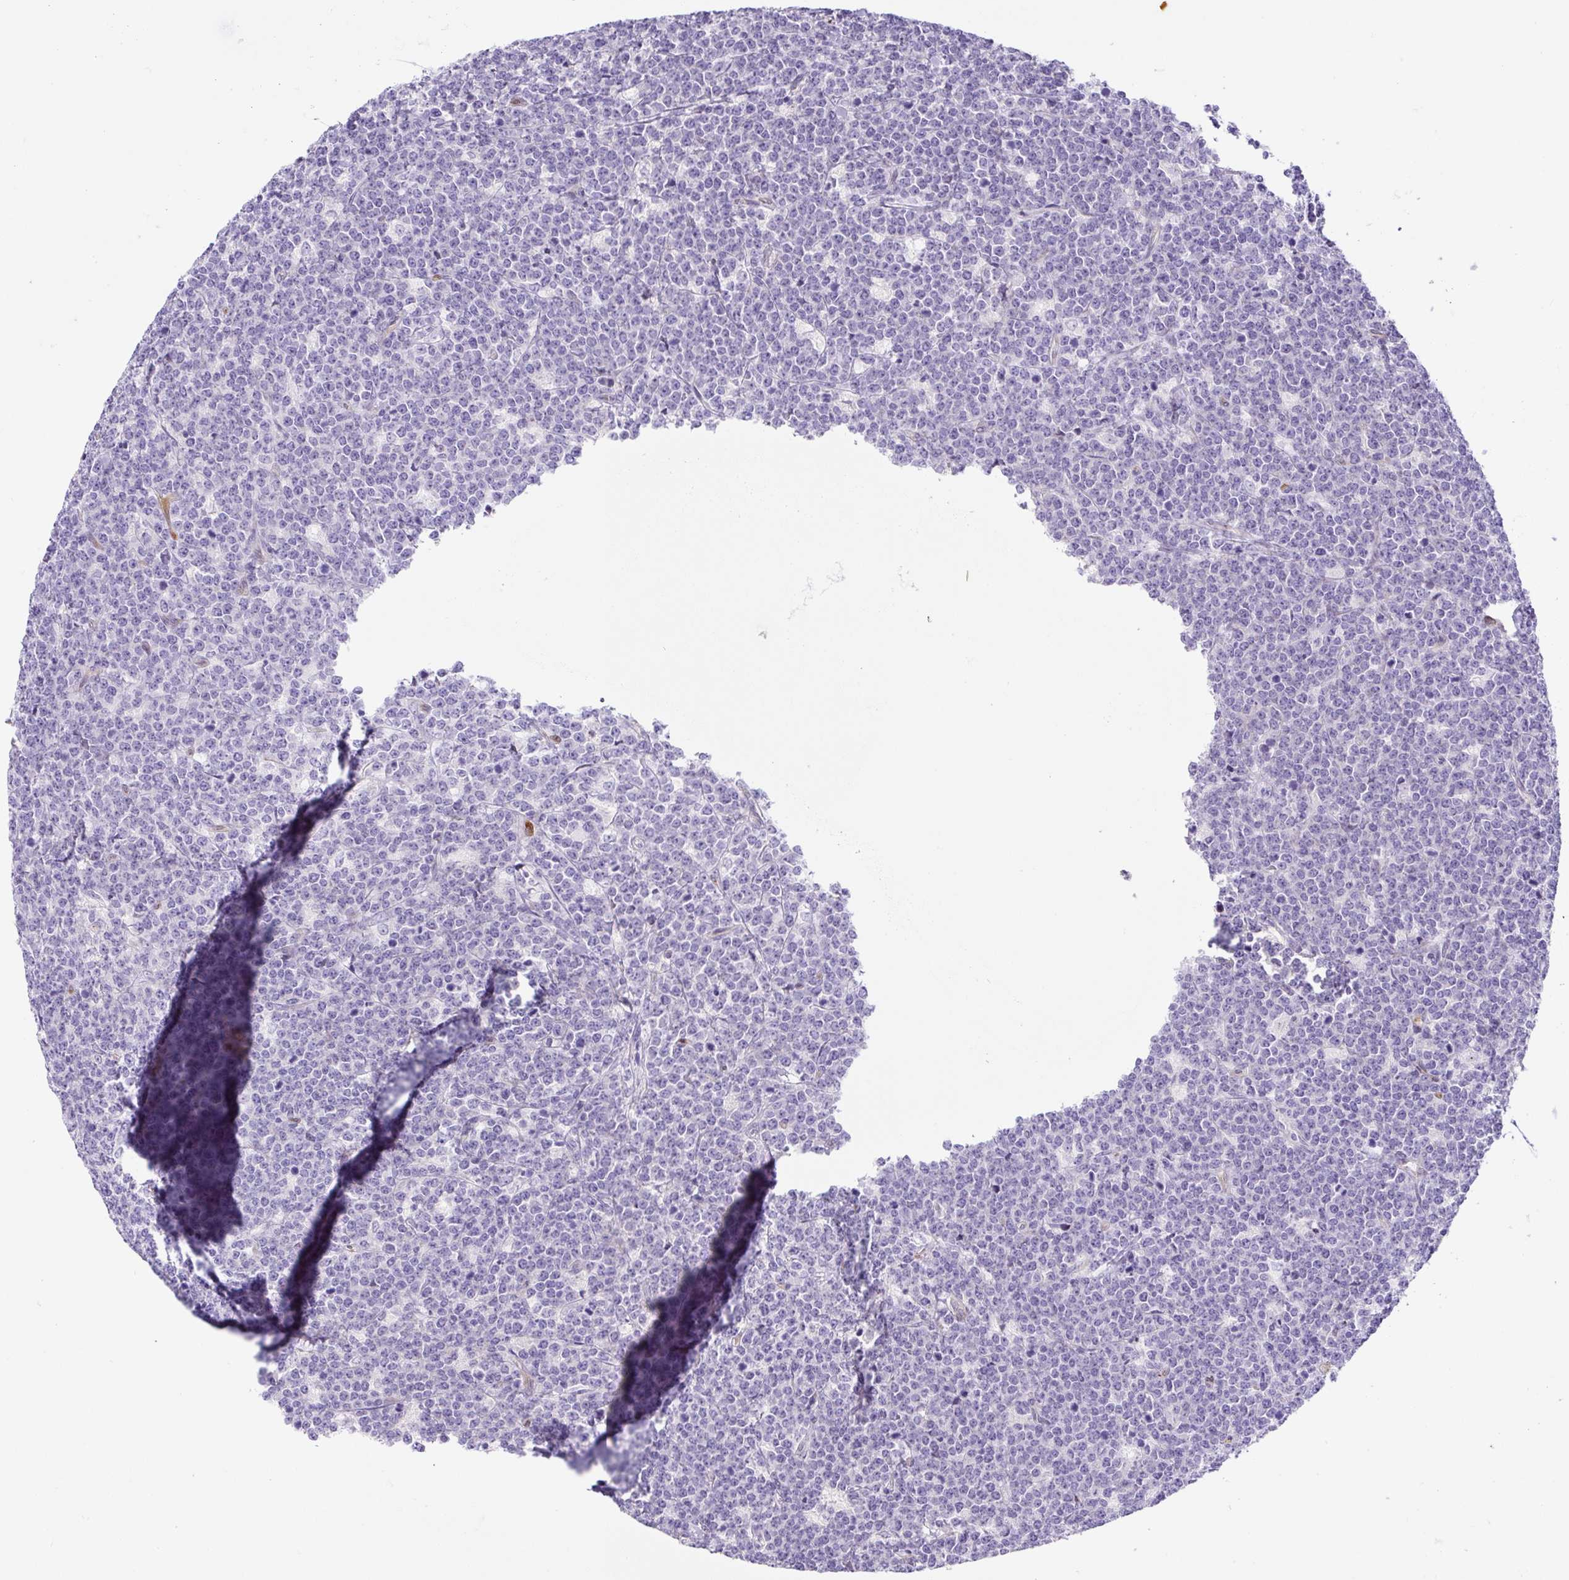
{"staining": {"intensity": "negative", "quantity": "none", "location": "none"}, "tissue": "lymphoma", "cell_type": "Tumor cells", "image_type": "cancer", "snomed": [{"axis": "morphology", "description": "Malignant lymphoma, non-Hodgkin's type, High grade"}, {"axis": "topography", "description": "Small intestine"}, {"axis": "topography", "description": "Colon"}], "caption": "Tumor cells show no significant protein positivity in lymphoma.", "gene": "ASB4", "patient": {"sex": "male", "age": 8}}